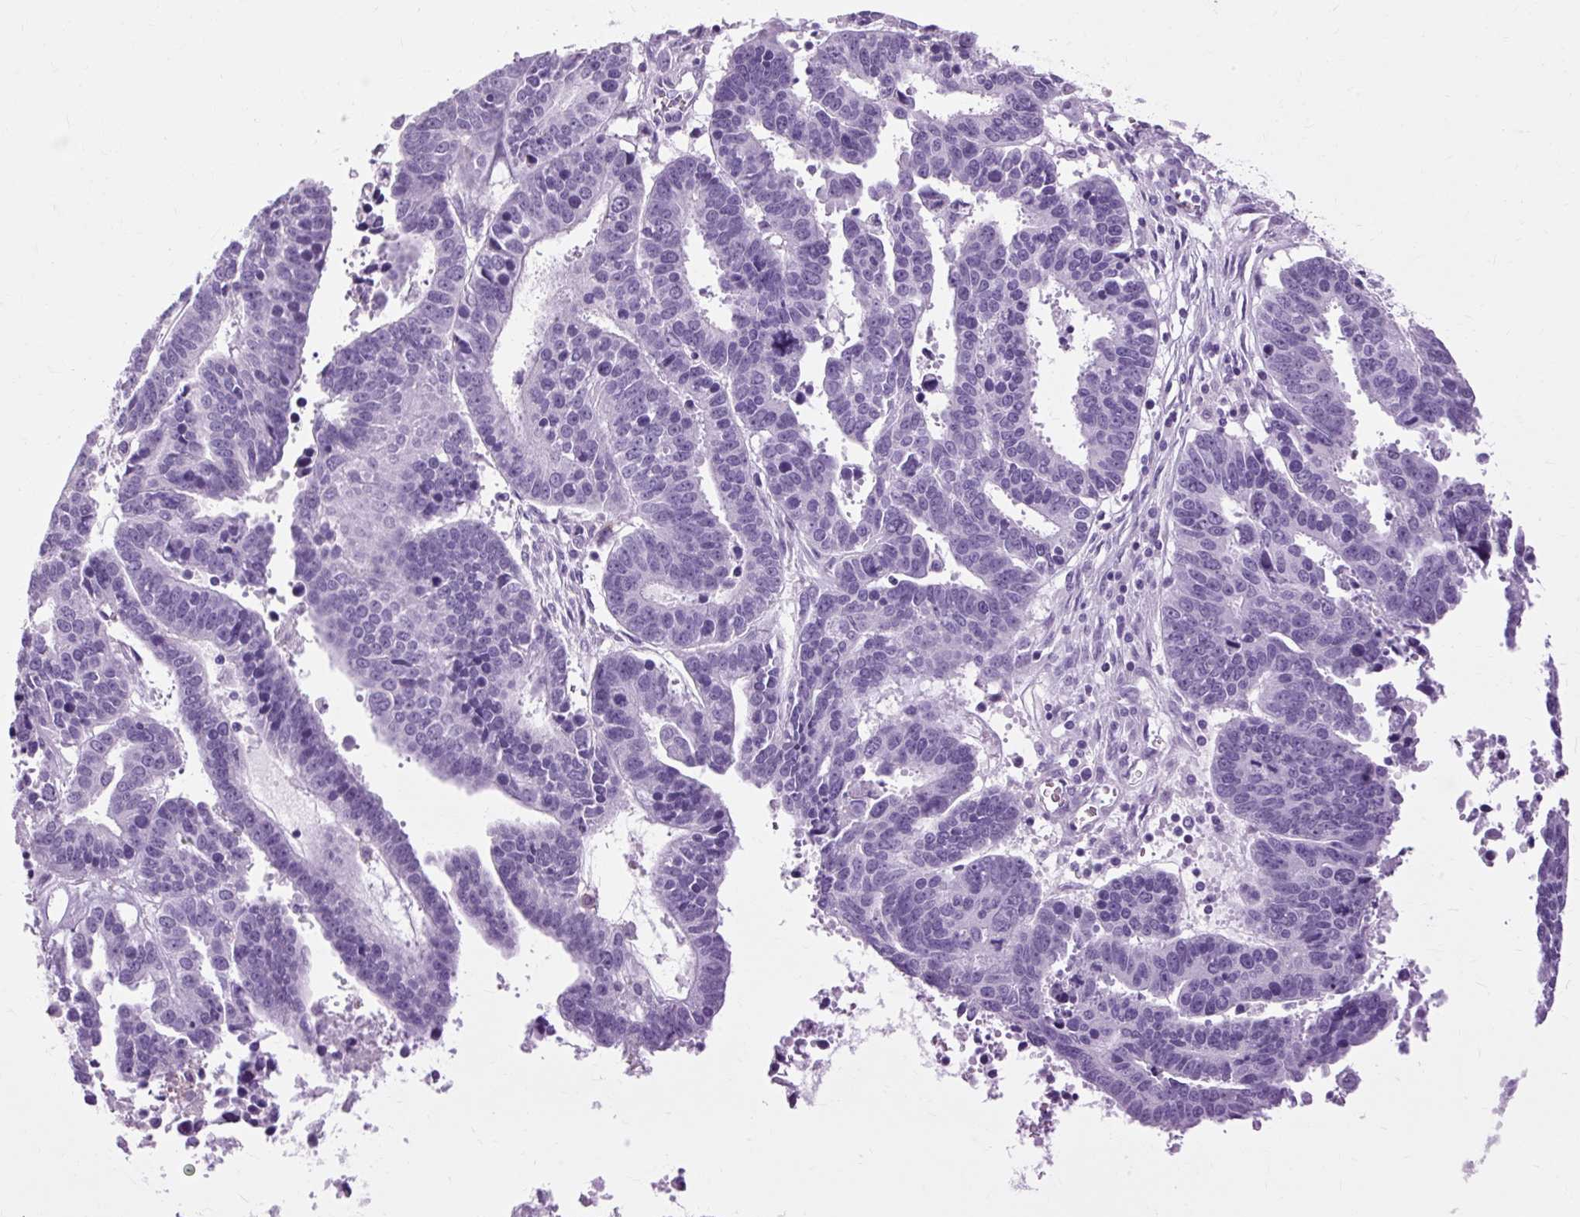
{"staining": {"intensity": "negative", "quantity": "none", "location": "none"}, "tissue": "ovarian cancer", "cell_type": "Tumor cells", "image_type": "cancer", "snomed": [{"axis": "morphology", "description": "Carcinoma, endometroid"}, {"axis": "morphology", "description": "Cystadenocarcinoma, serous, NOS"}, {"axis": "topography", "description": "Ovary"}], "caption": "Tumor cells are negative for protein expression in human endometroid carcinoma (ovarian).", "gene": "OOEP", "patient": {"sex": "female", "age": 45}}